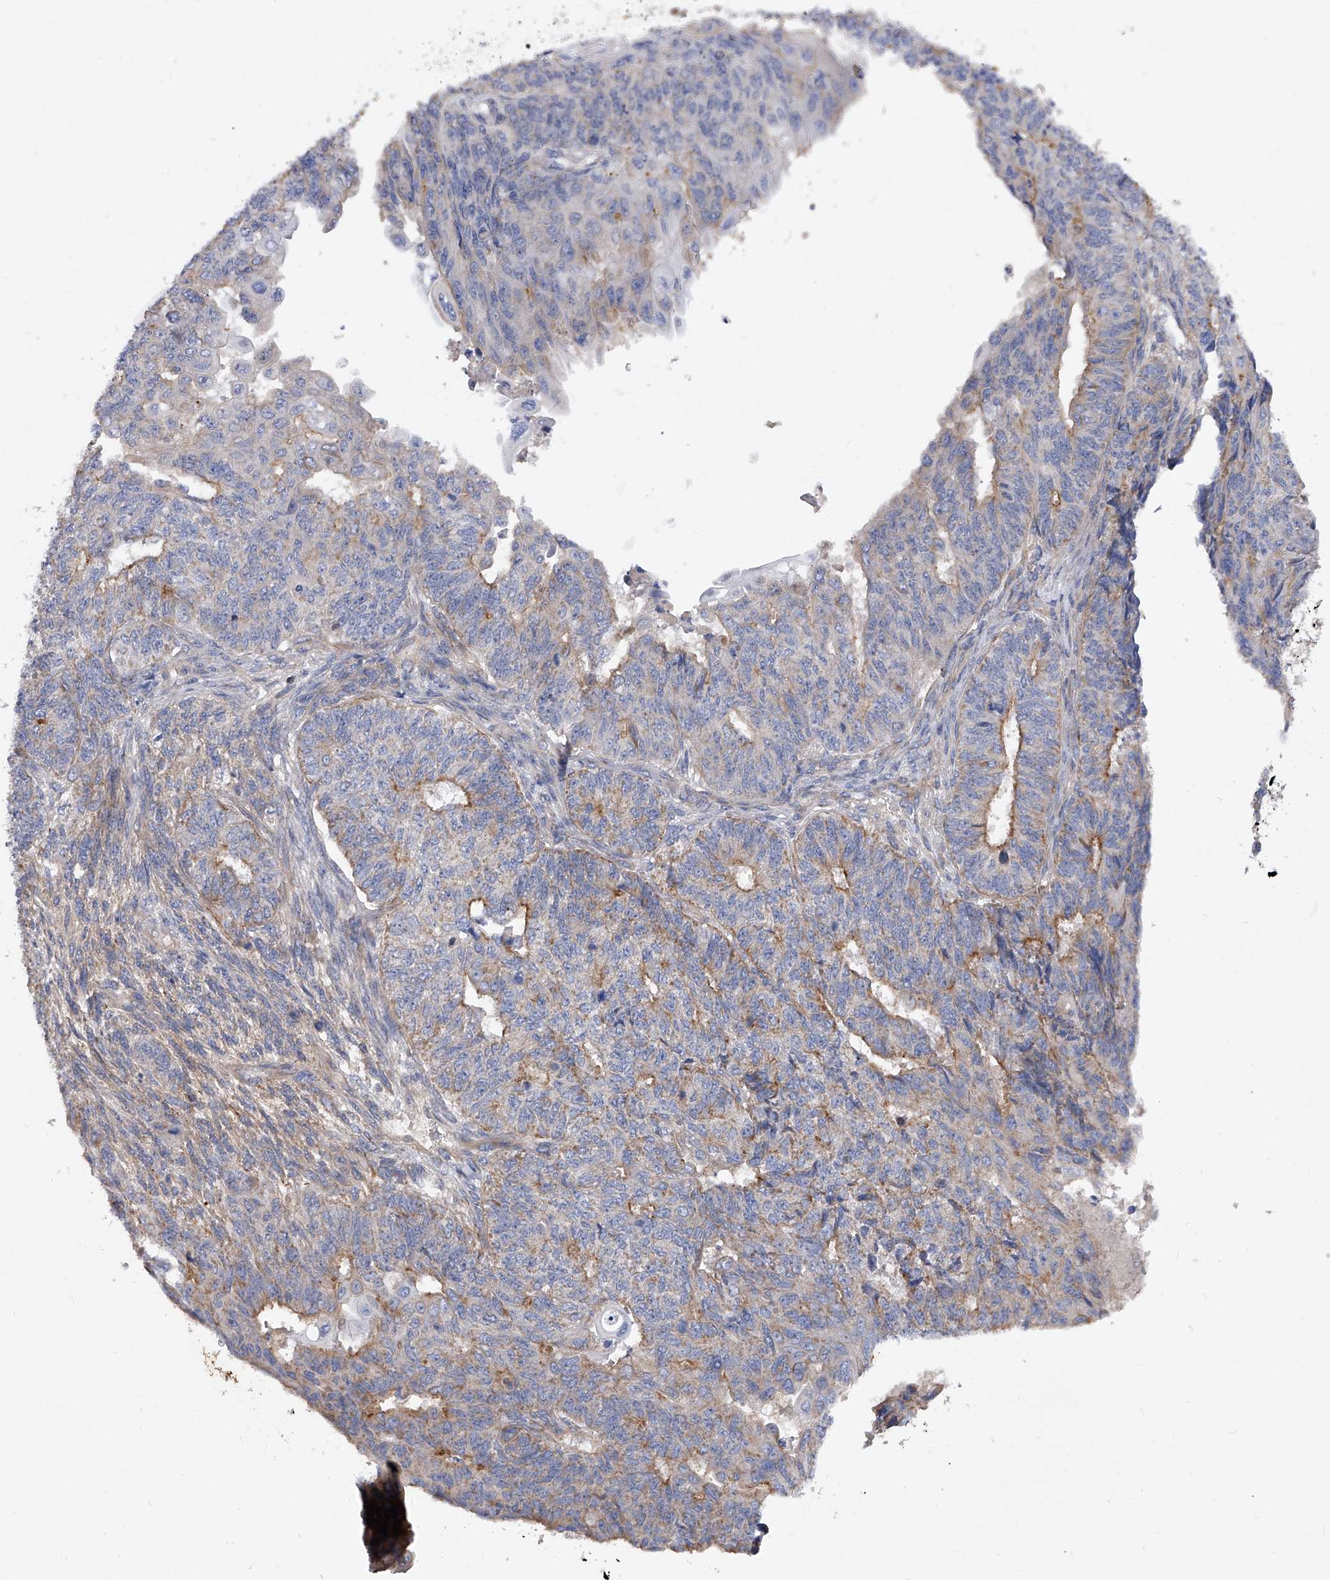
{"staining": {"intensity": "moderate", "quantity": "<25%", "location": "cytoplasmic/membranous"}, "tissue": "endometrial cancer", "cell_type": "Tumor cells", "image_type": "cancer", "snomed": [{"axis": "morphology", "description": "Adenocarcinoma, NOS"}, {"axis": "topography", "description": "Endometrium"}], "caption": "Immunohistochemical staining of endometrial cancer (adenocarcinoma) displays low levels of moderate cytoplasmic/membranous positivity in approximately <25% of tumor cells.", "gene": "PDSS2", "patient": {"sex": "female", "age": 32}}